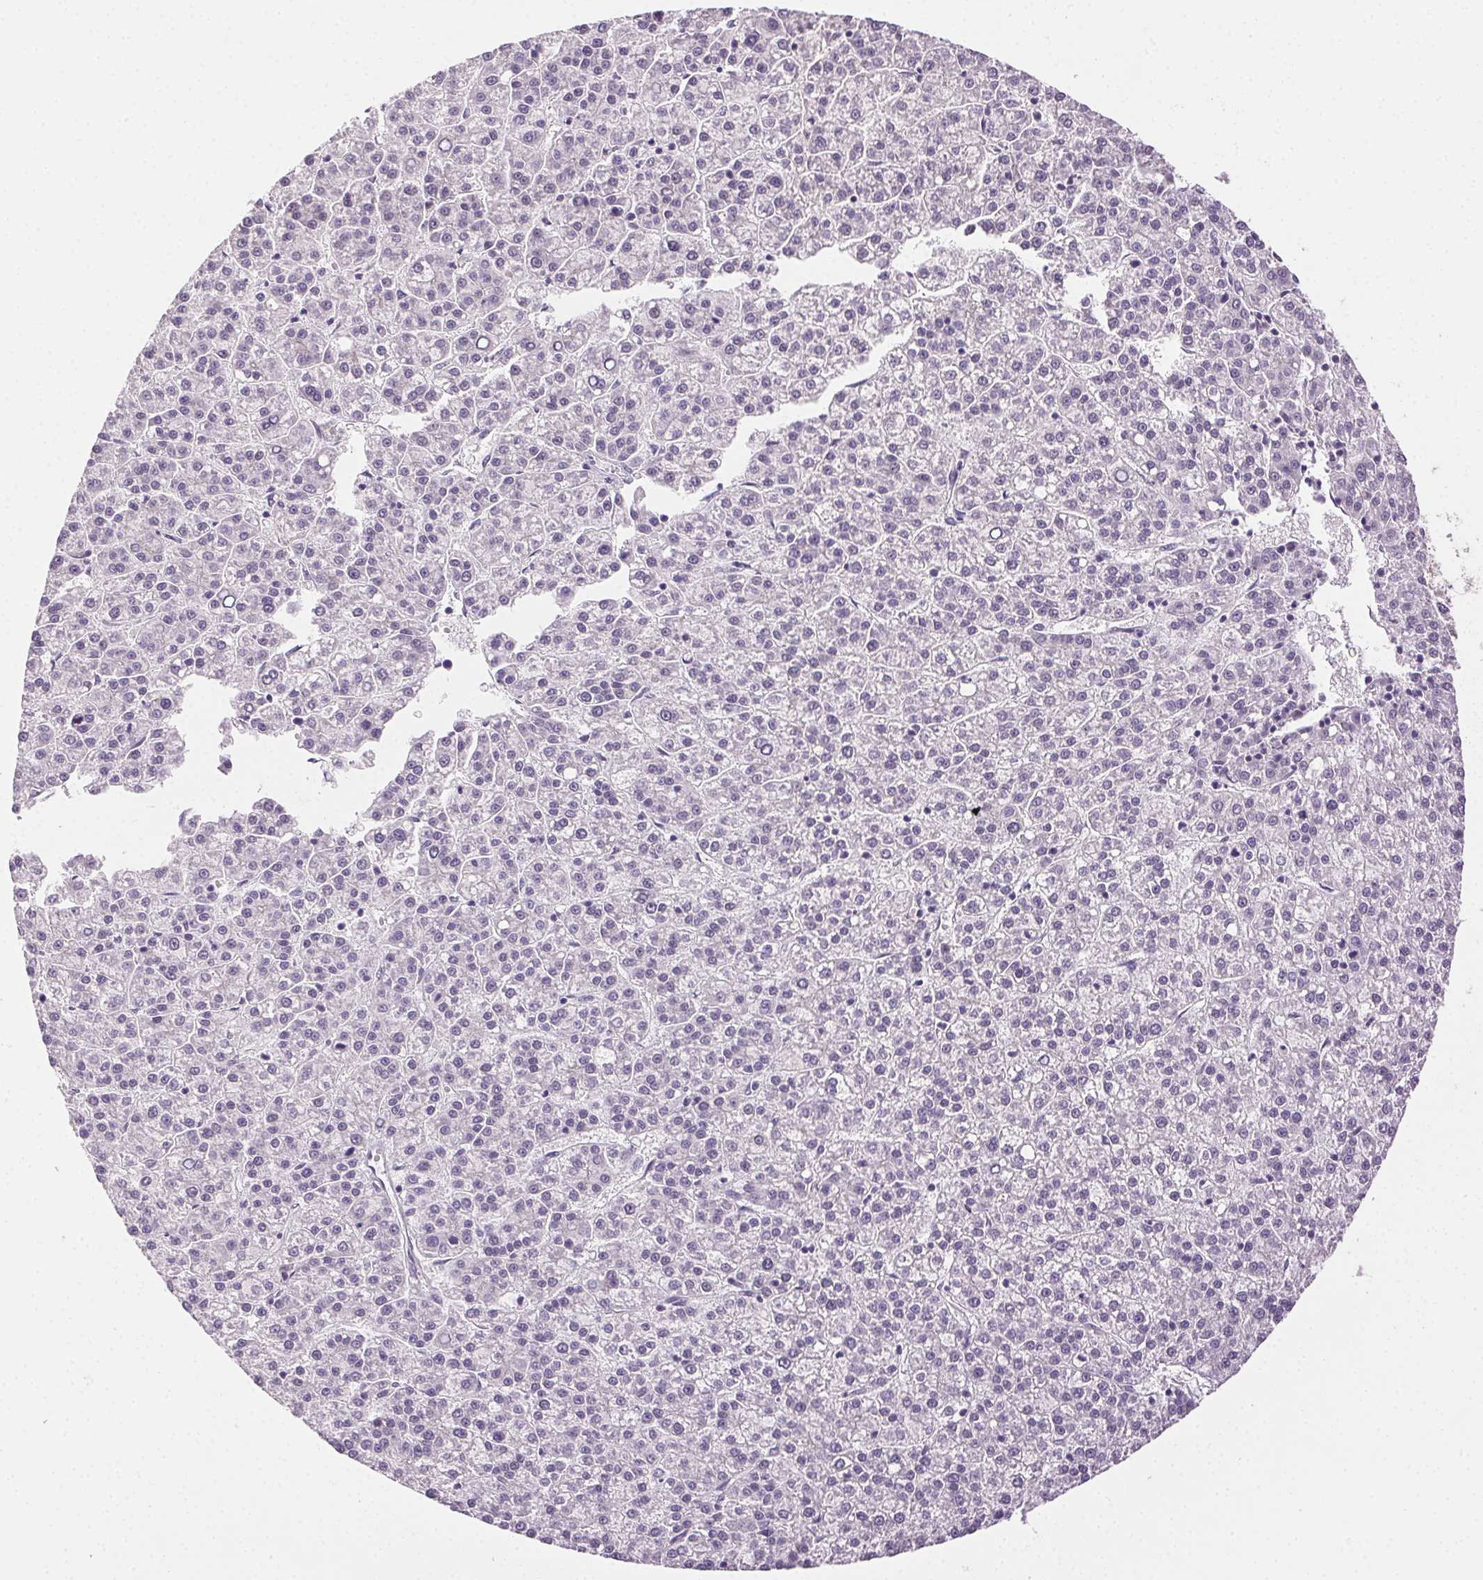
{"staining": {"intensity": "negative", "quantity": "none", "location": "none"}, "tissue": "liver cancer", "cell_type": "Tumor cells", "image_type": "cancer", "snomed": [{"axis": "morphology", "description": "Carcinoma, Hepatocellular, NOS"}, {"axis": "topography", "description": "Liver"}], "caption": "The histopathology image demonstrates no significant expression in tumor cells of liver cancer (hepatocellular carcinoma).", "gene": "CLDN10", "patient": {"sex": "female", "age": 58}}